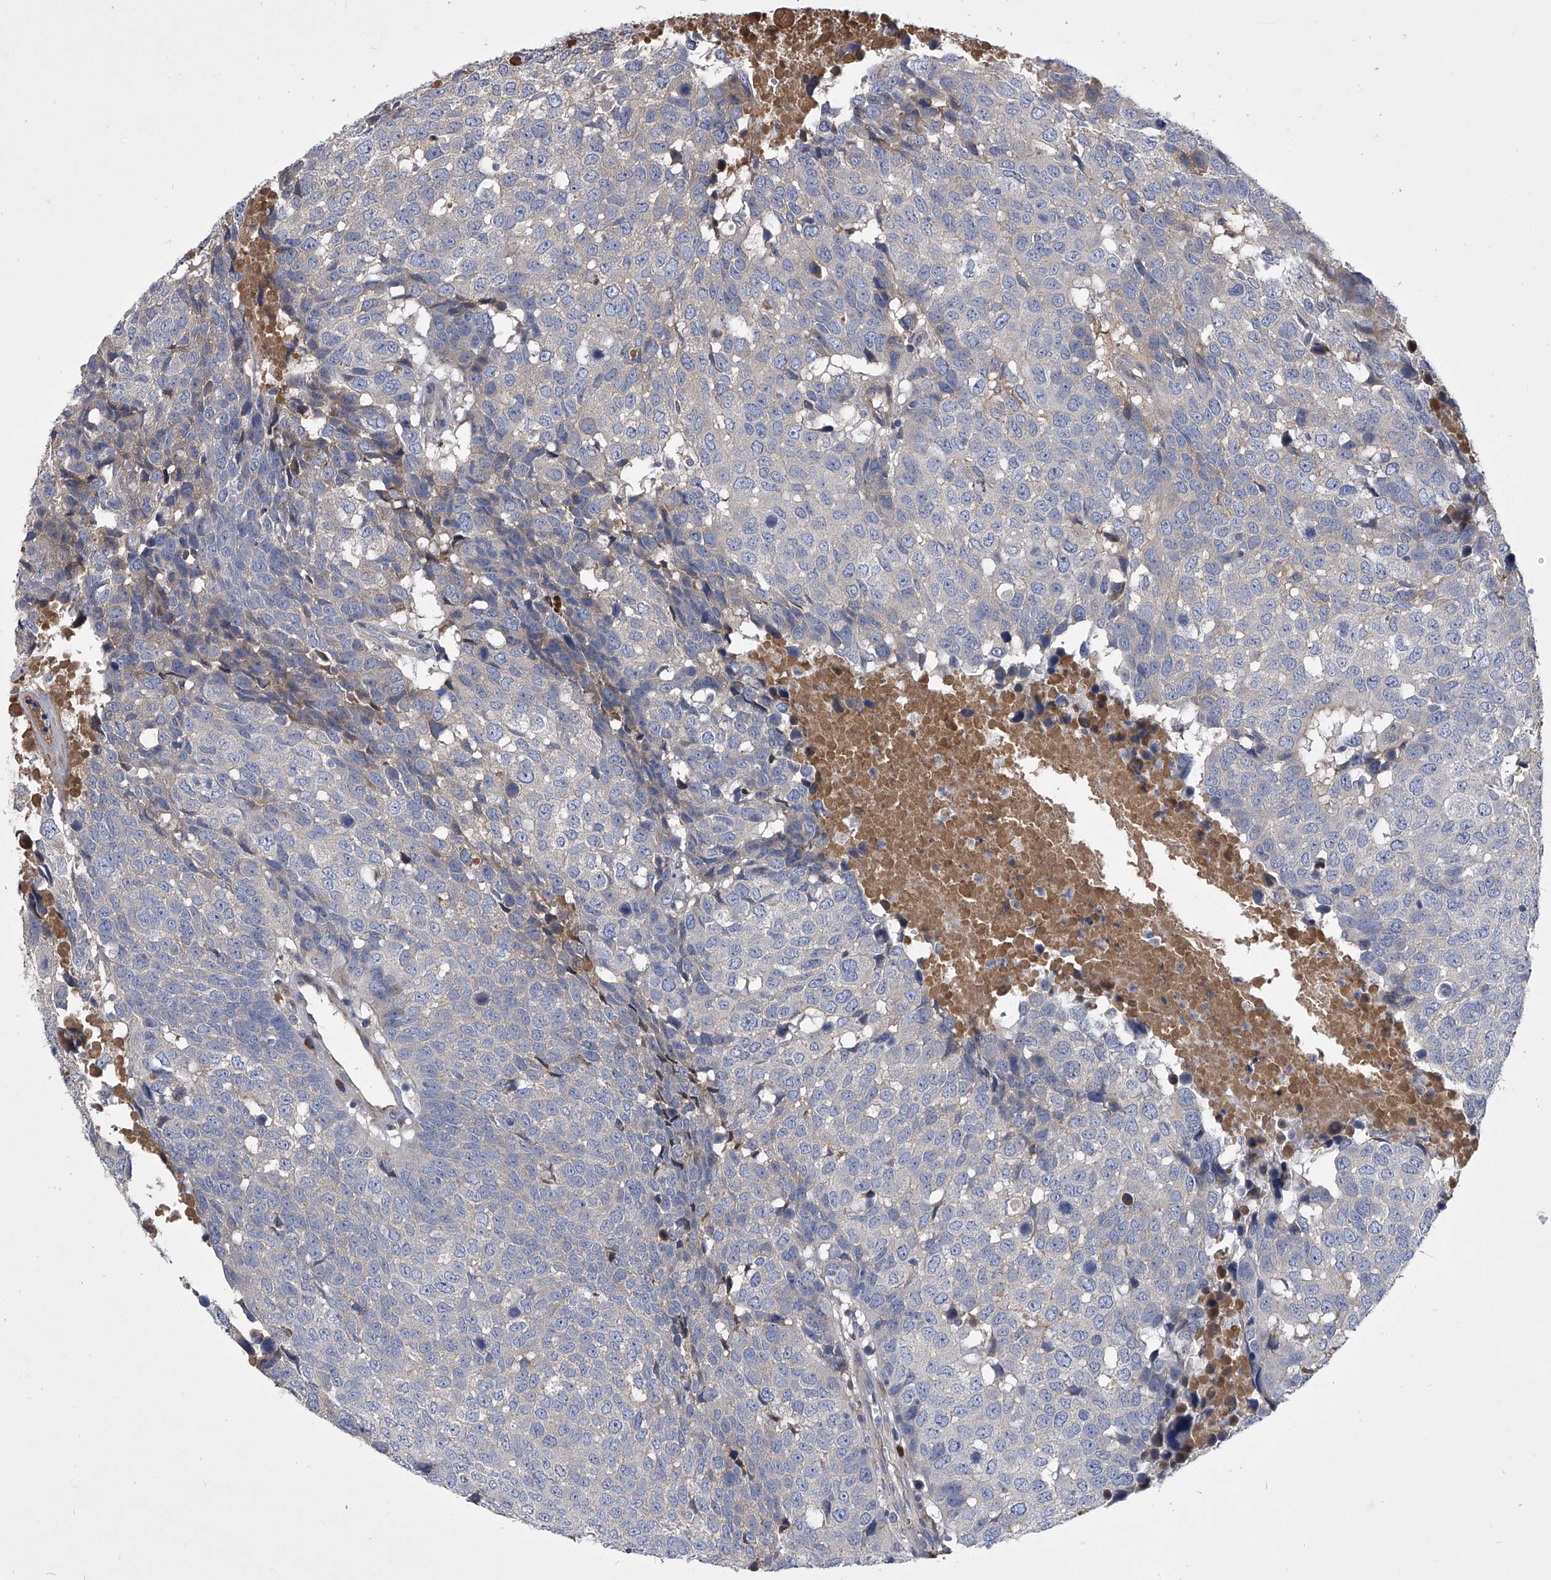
{"staining": {"intensity": "negative", "quantity": "none", "location": "none"}, "tissue": "head and neck cancer", "cell_type": "Tumor cells", "image_type": "cancer", "snomed": [{"axis": "morphology", "description": "Squamous cell carcinoma, NOS"}, {"axis": "topography", "description": "Head-Neck"}], "caption": "There is no significant expression in tumor cells of head and neck squamous cell carcinoma.", "gene": "CCR4", "patient": {"sex": "male", "age": 66}}